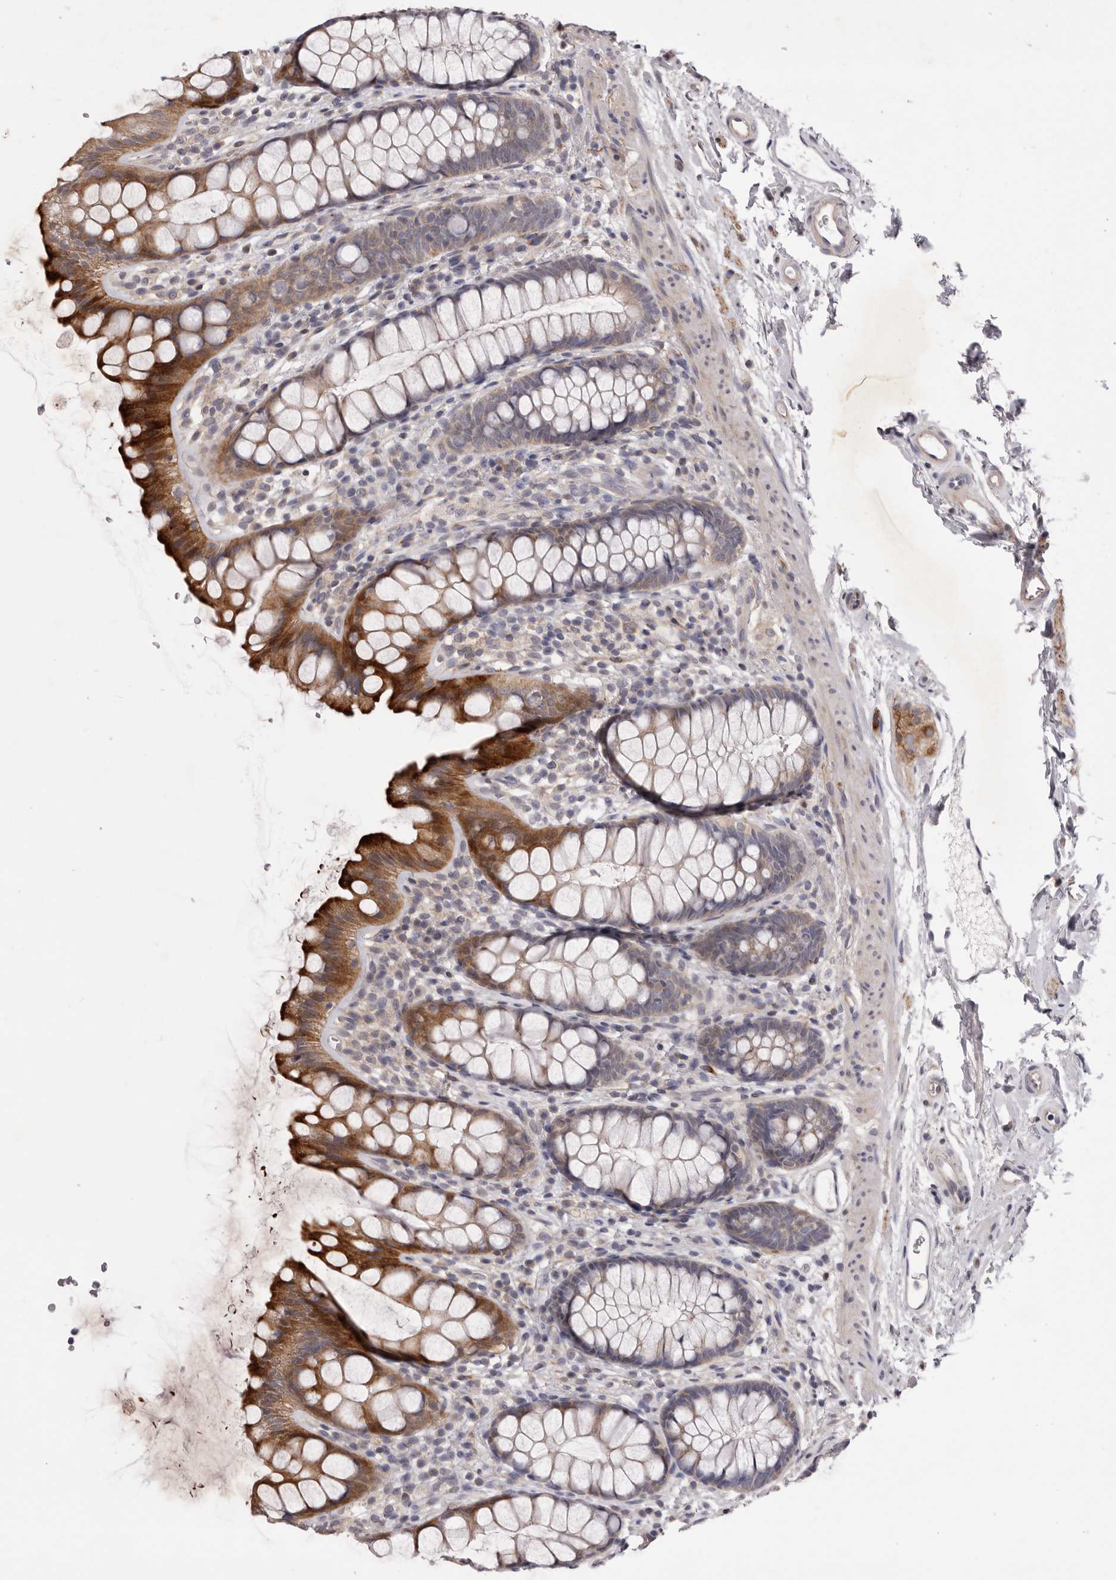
{"staining": {"intensity": "strong", "quantity": "<25%", "location": "cytoplasmic/membranous"}, "tissue": "rectum", "cell_type": "Glandular cells", "image_type": "normal", "snomed": [{"axis": "morphology", "description": "Normal tissue, NOS"}, {"axis": "topography", "description": "Rectum"}], "caption": "Immunohistochemistry (IHC) staining of benign rectum, which exhibits medium levels of strong cytoplasmic/membranous staining in approximately <25% of glandular cells indicating strong cytoplasmic/membranous protein staining. The staining was performed using DAB (brown) for protein detection and nuclei were counterstained in hematoxylin (blue).", "gene": "PNRC1", "patient": {"sex": "female", "age": 65}}